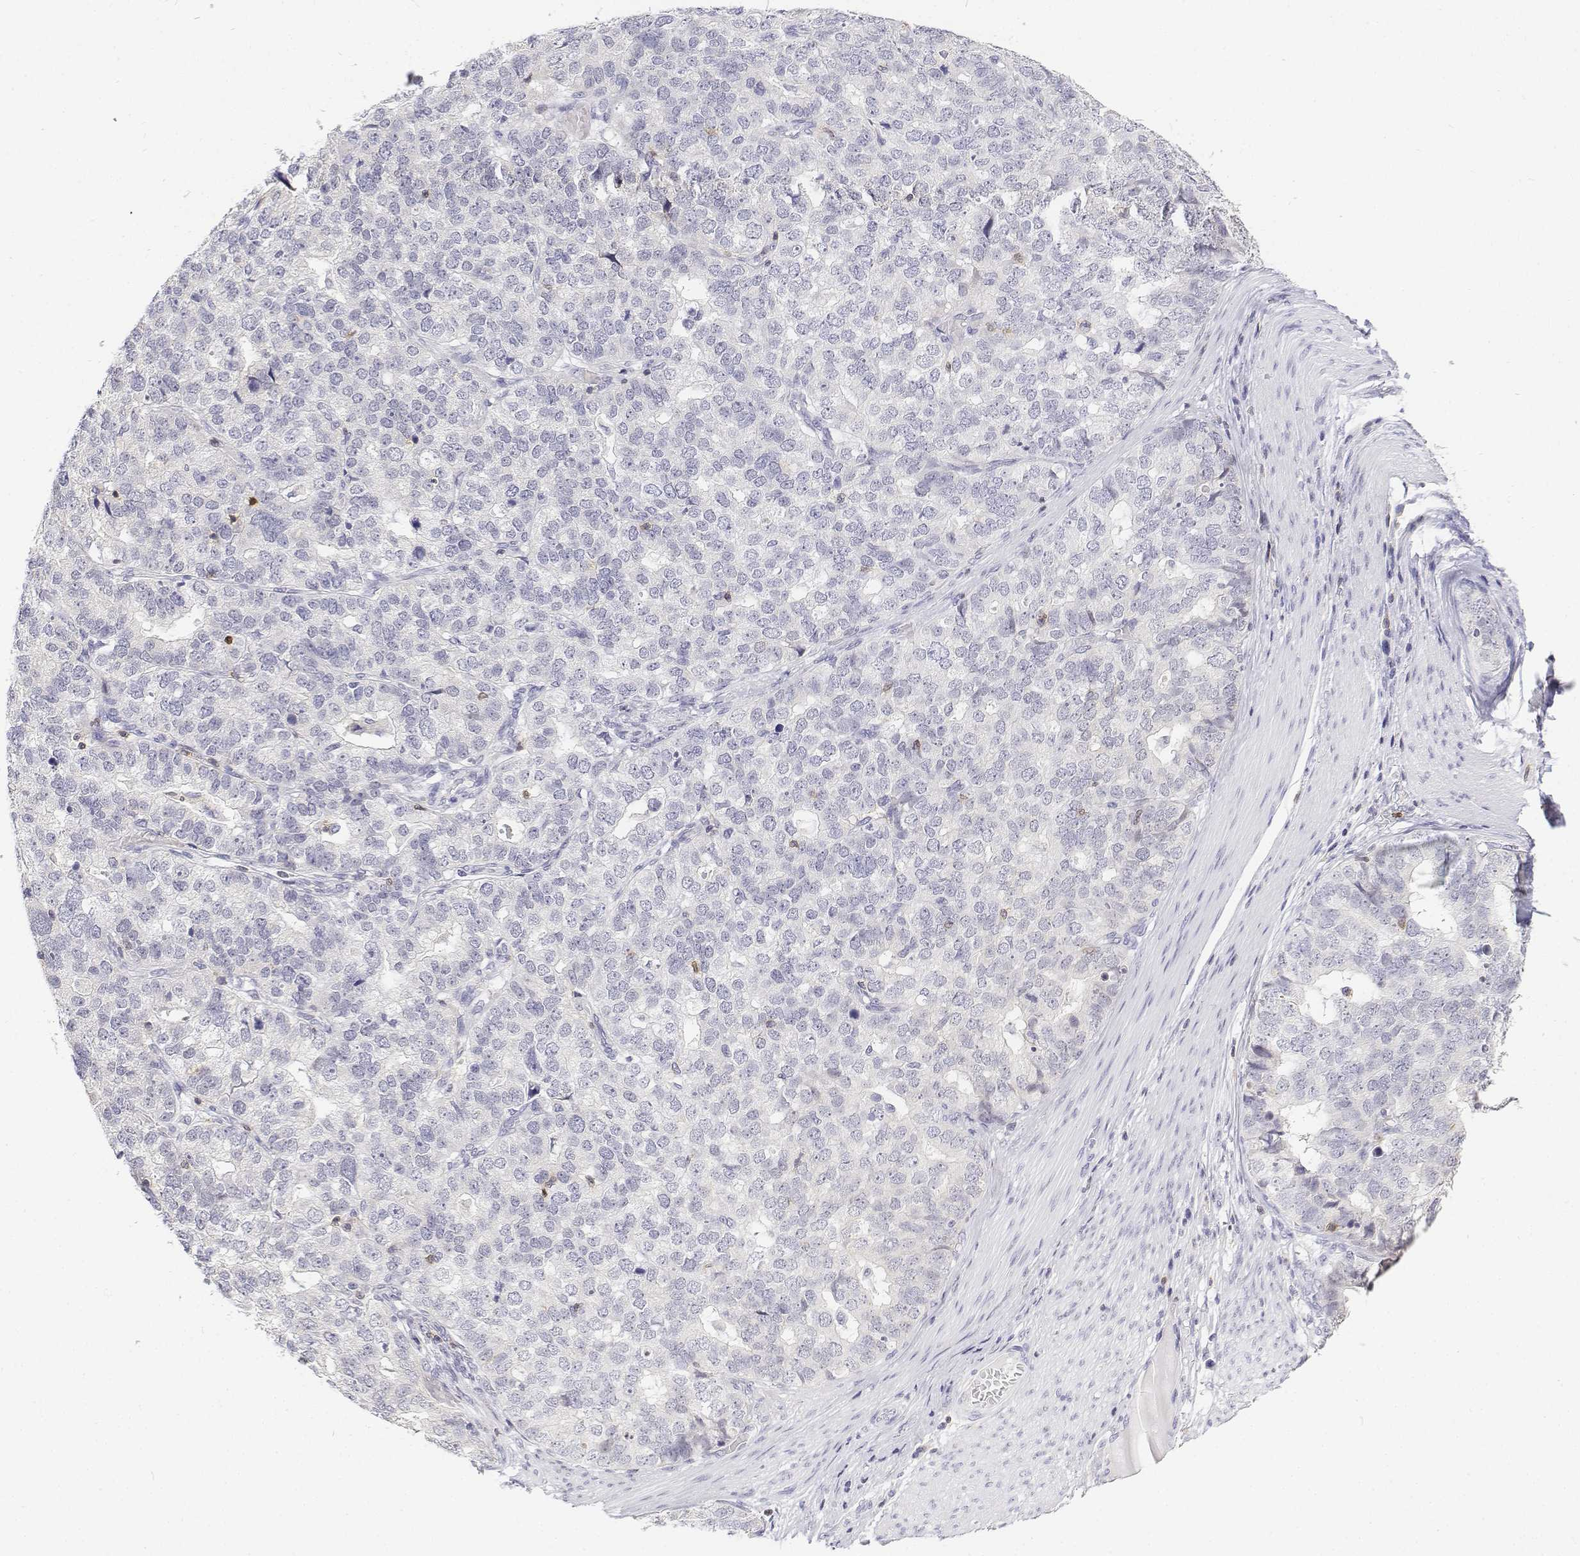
{"staining": {"intensity": "negative", "quantity": "none", "location": "none"}, "tissue": "stomach cancer", "cell_type": "Tumor cells", "image_type": "cancer", "snomed": [{"axis": "morphology", "description": "Adenocarcinoma, NOS"}, {"axis": "topography", "description": "Stomach"}], "caption": "Adenocarcinoma (stomach) was stained to show a protein in brown. There is no significant positivity in tumor cells.", "gene": "CD3E", "patient": {"sex": "male", "age": 69}}